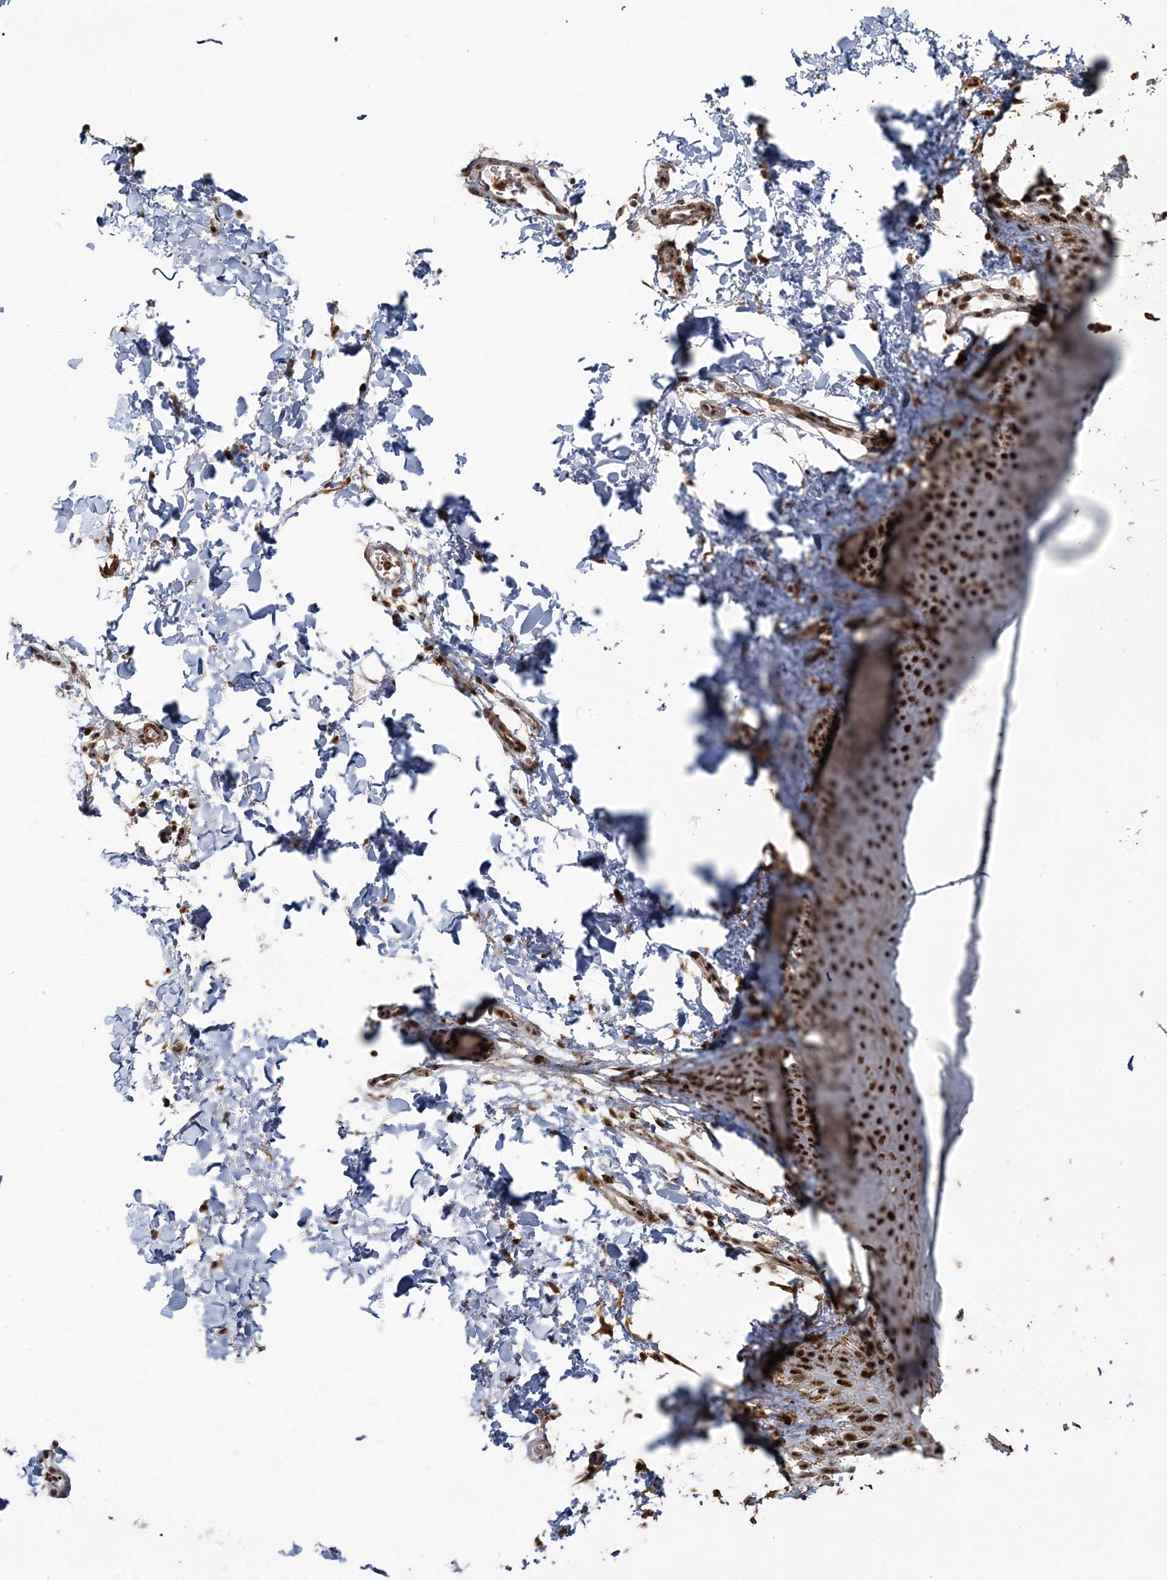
{"staining": {"intensity": "strong", "quantity": ">75%", "location": "cytoplasmic/membranous,nuclear"}, "tissue": "skin", "cell_type": "Epidermal cells", "image_type": "normal", "snomed": [{"axis": "morphology", "description": "Normal tissue, NOS"}, {"axis": "topography", "description": "Anal"}], "caption": "About >75% of epidermal cells in benign skin reveal strong cytoplasmic/membranous,nuclear protein staining as visualized by brown immunohistochemical staining.", "gene": "DDX46", "patient": {"sex": "male", "age": 44}}